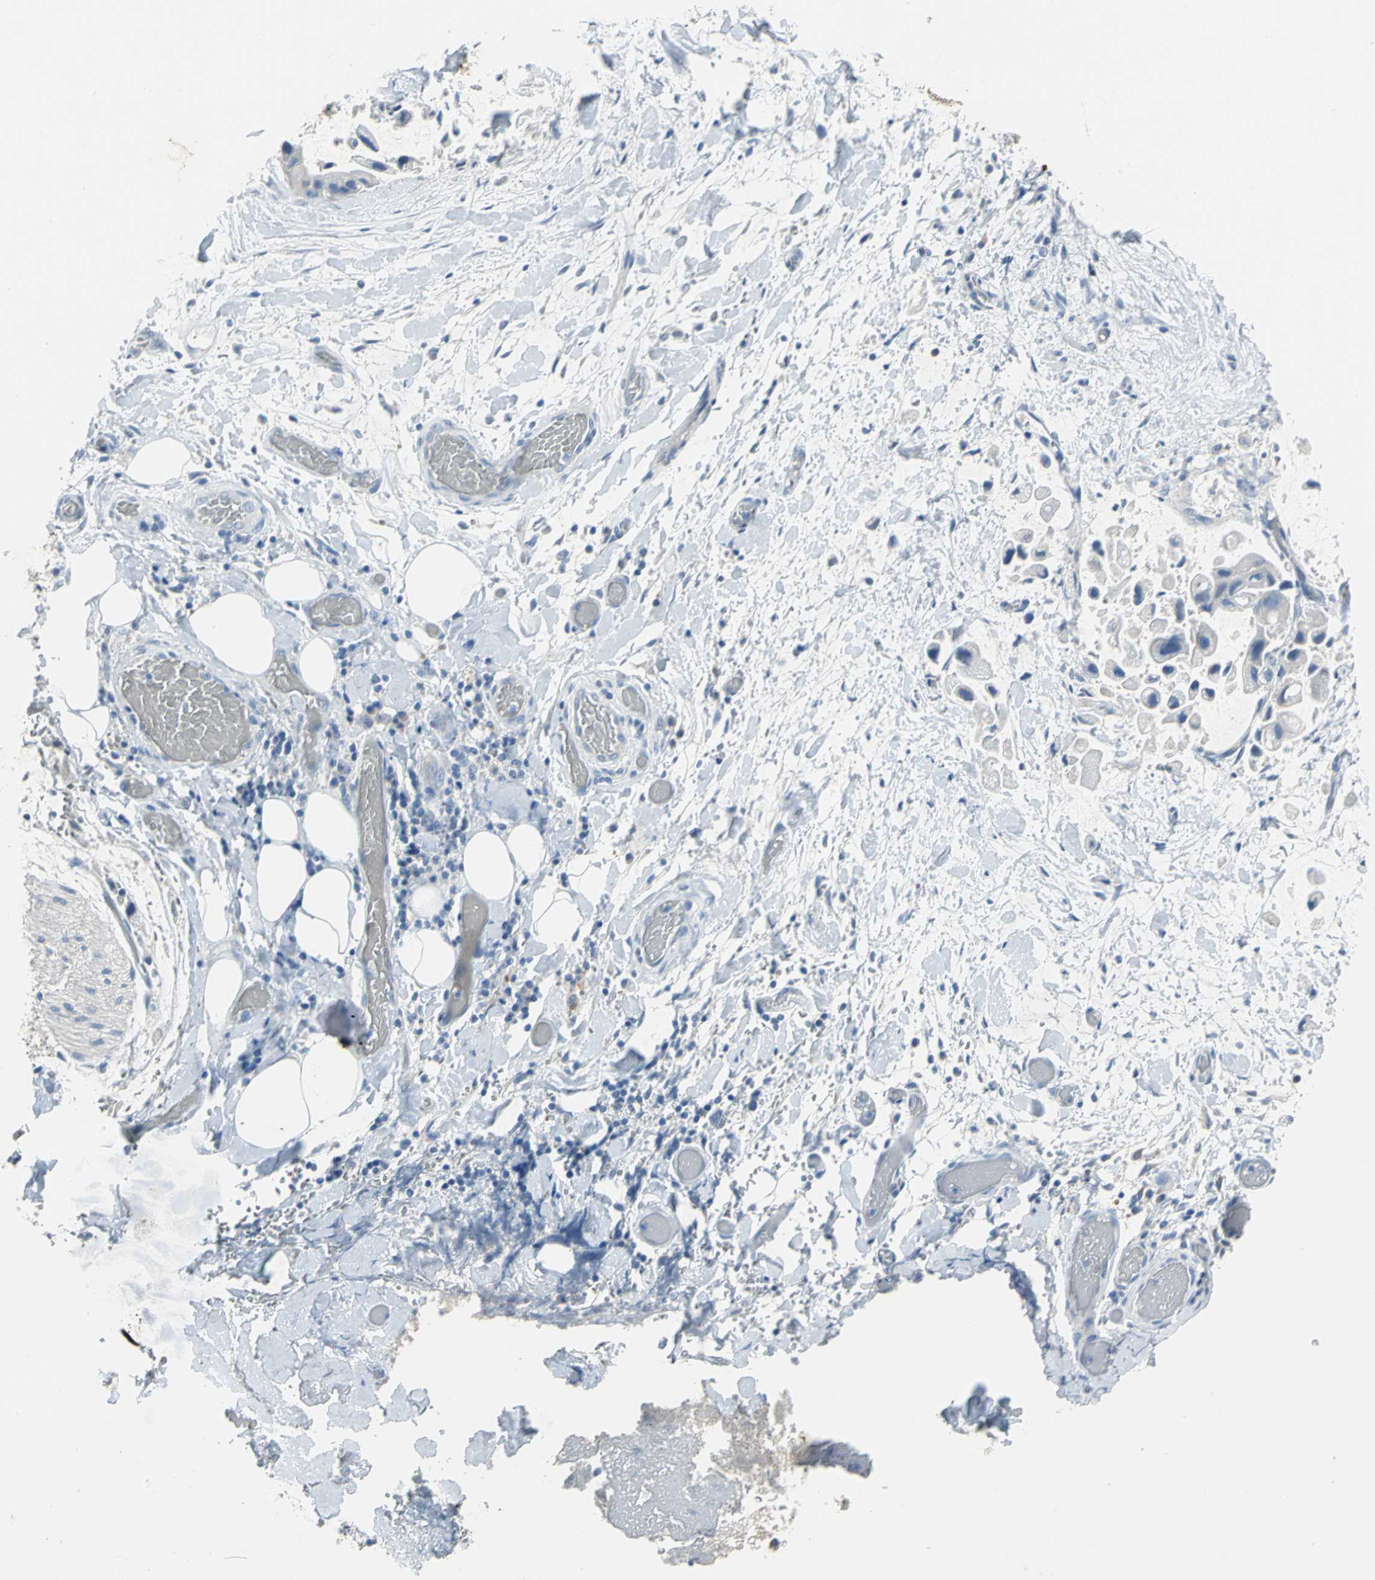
{"staining": {"intensity": "negative", "quantity": "none", "location": "none"}, "tissue": "adipose tissue", "cell_type": "Adipocytes", "image_type": "normal", "snomed": [{"axis": "morphology", "description": "Normal tissue, NOS"}, {"axis": "morphology", "description": "Cholangiocarcinoma"}, {"axis": "topography", "description": "Liver"}, {"axis": "topography", "description": "Peripheral nerve tissue"}], "caption": "Image shows no protein expression in adipocytes of benign adipose tissue.", "gene": "PTGDS", "patient": {"sex": "male", "age": 50}}